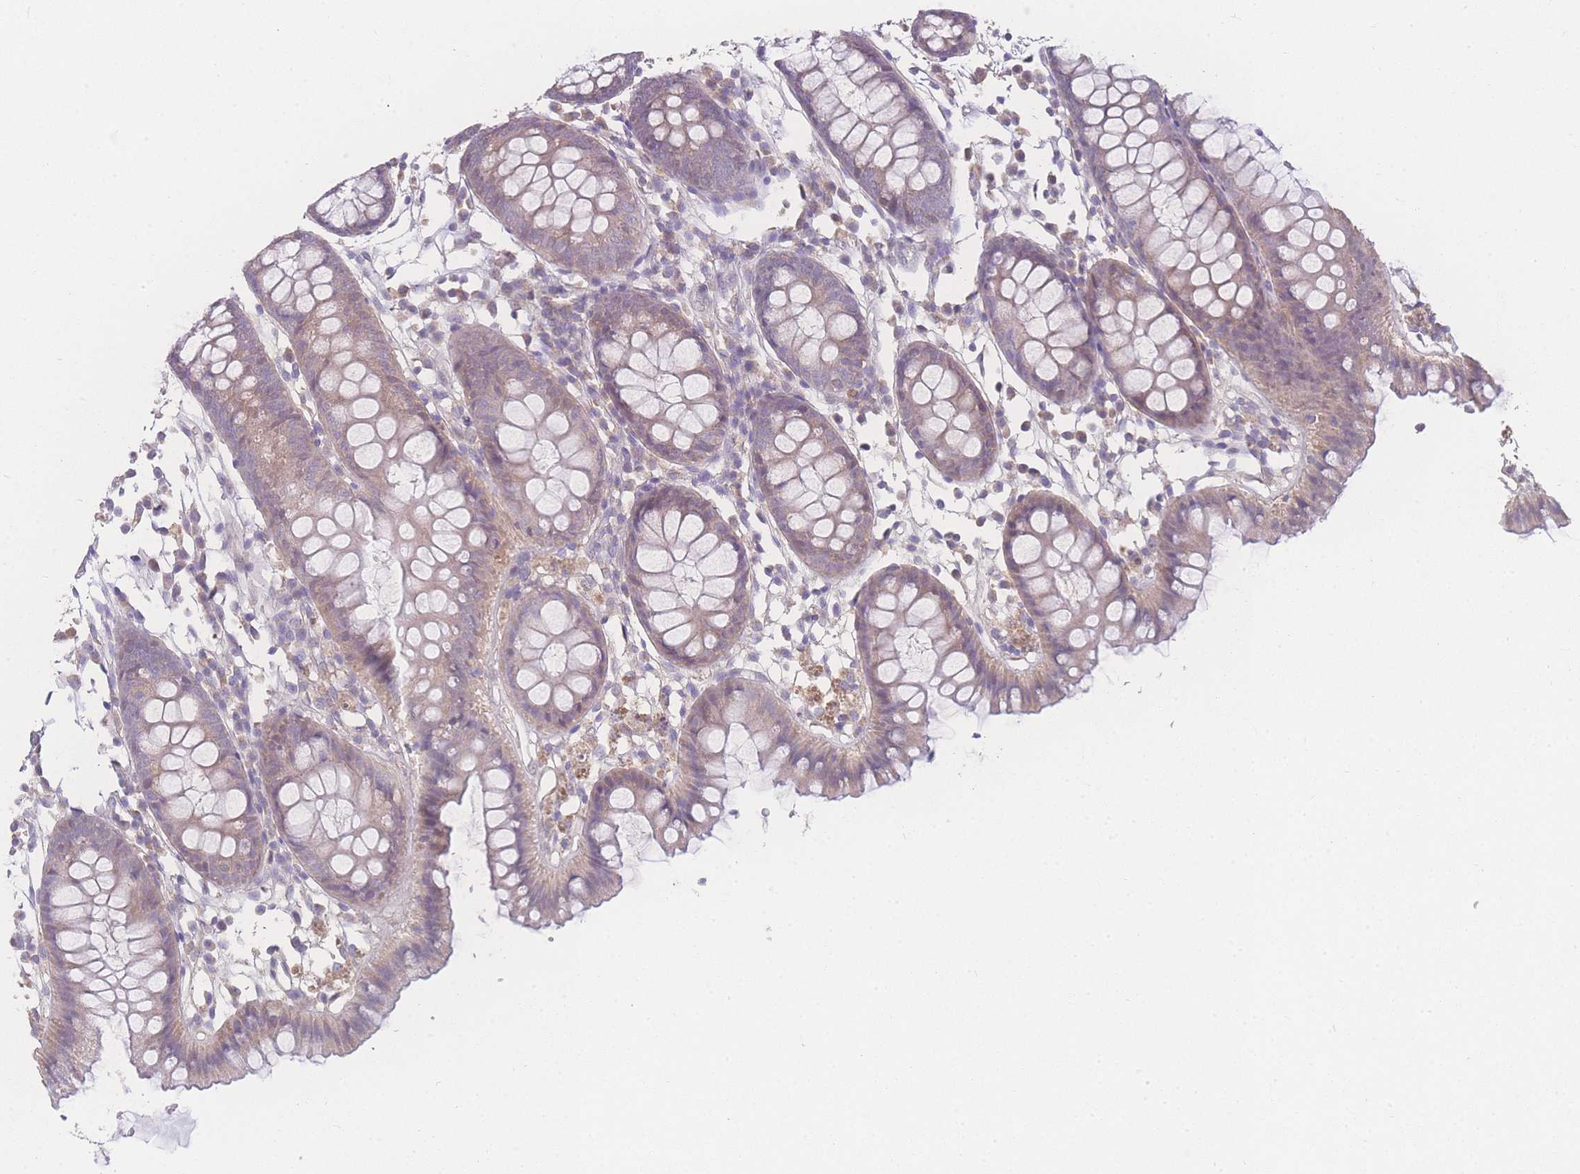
{"staining": {"intensity": "negative", "quantity": "none", "location": "none"}, "tissue": "colon", "cell_type": "Endothelial cells", "image_type": "normal", "snomed": [{"axis": "morphology", "description": "Normal tissue, NOS"}, {"axis": "topography", "description": "Colon"}], "caption": "The photomicrograph demonstrates no significant expression in endothelial cells of colon. (Stains: DAB (3,3'-diaminobenzidine) immunohistochemistry with hematoxylin counter stain, Microscopy: brightfield microscopy at high magnification).", "gene": "GIPR", "patient": {"sex": "female", "age": 84}}